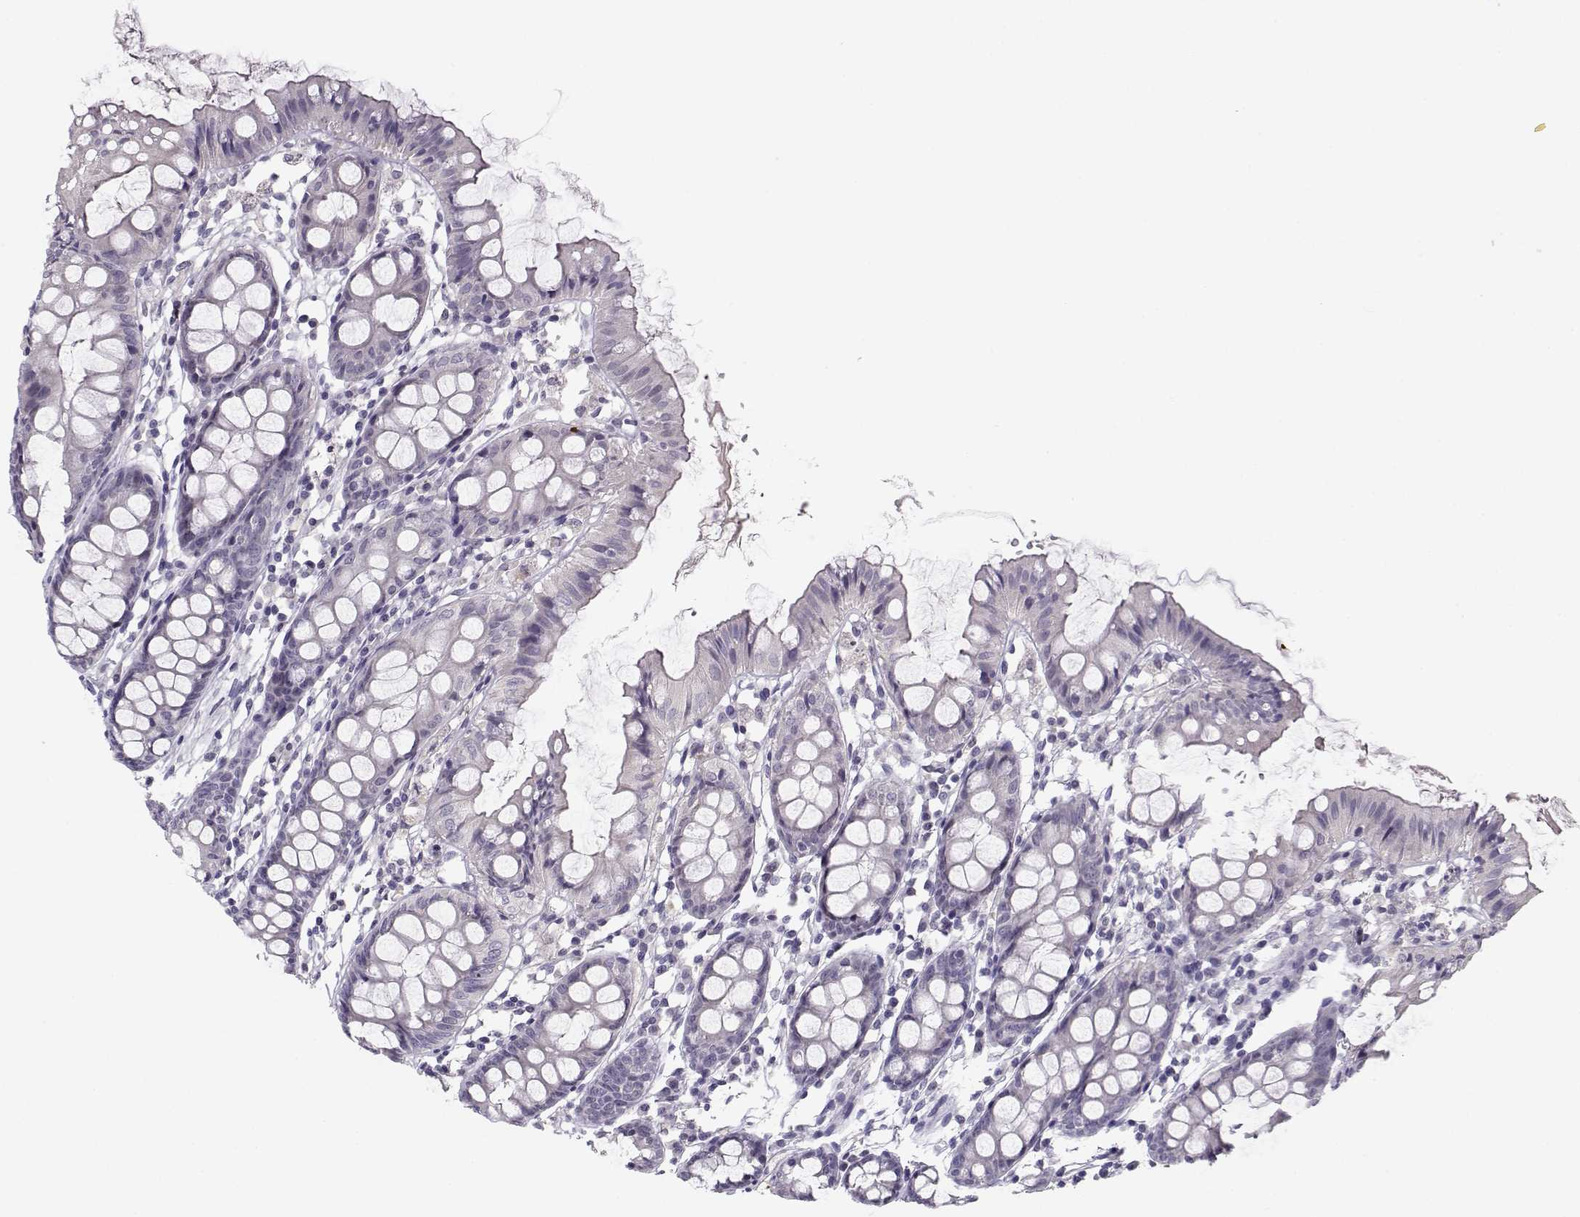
{"staining": {"intensity": "negative", "quantity": "none", "location": "none"}, "tissue": "colon", "cell_type": "Endothelial cells", "image_type": "normal", "snomed": [{"axis": "morphology", "description": "Normal tissue, NOS"}, {"axis": "topography", "description": "Colon"}], "caption": "This is an immunohistochemistry (IHC) photomicrograph of benign human colon. There is no positivity in endothelial cells.", "gene": "C16orf86", "patient": {"sex": "female", "age": 84}}